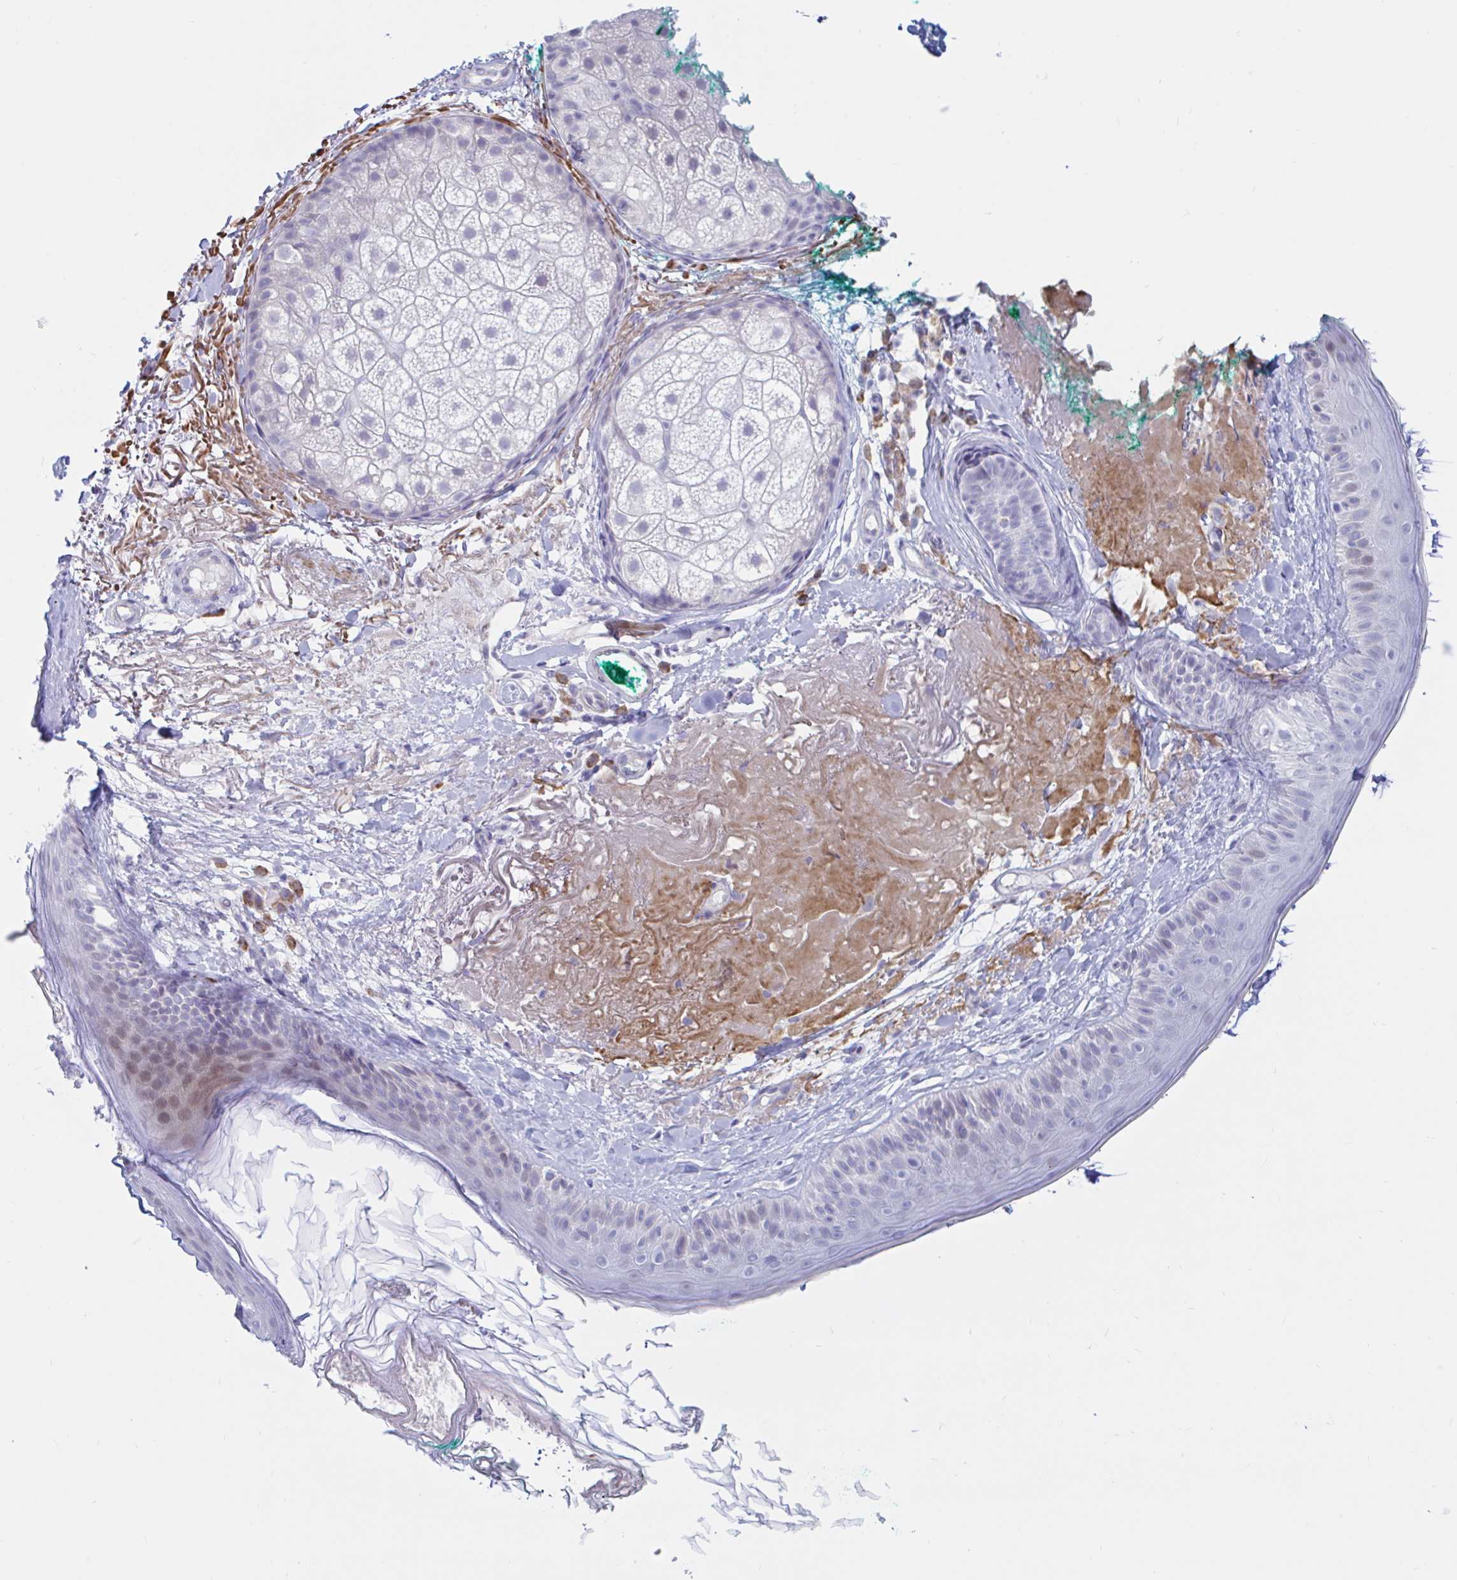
{"staining": {"intensity": "negative", "quantity": "none", "location": "none"}, "tissue": "skin", "cell_type": "Fibroblasts", "image_type": "normal", "snomed": [{"axis": "morphology", "description": "Normal tissue, NOS"}, {"axis": "topography", "description": "Skin"}], "caption": "This is a image of IHC staining of benign skin, which shows no positivity in fibroblasts.", "gene": "ENSG00000271254", "patient": {"sex": "male", "age": 73}}